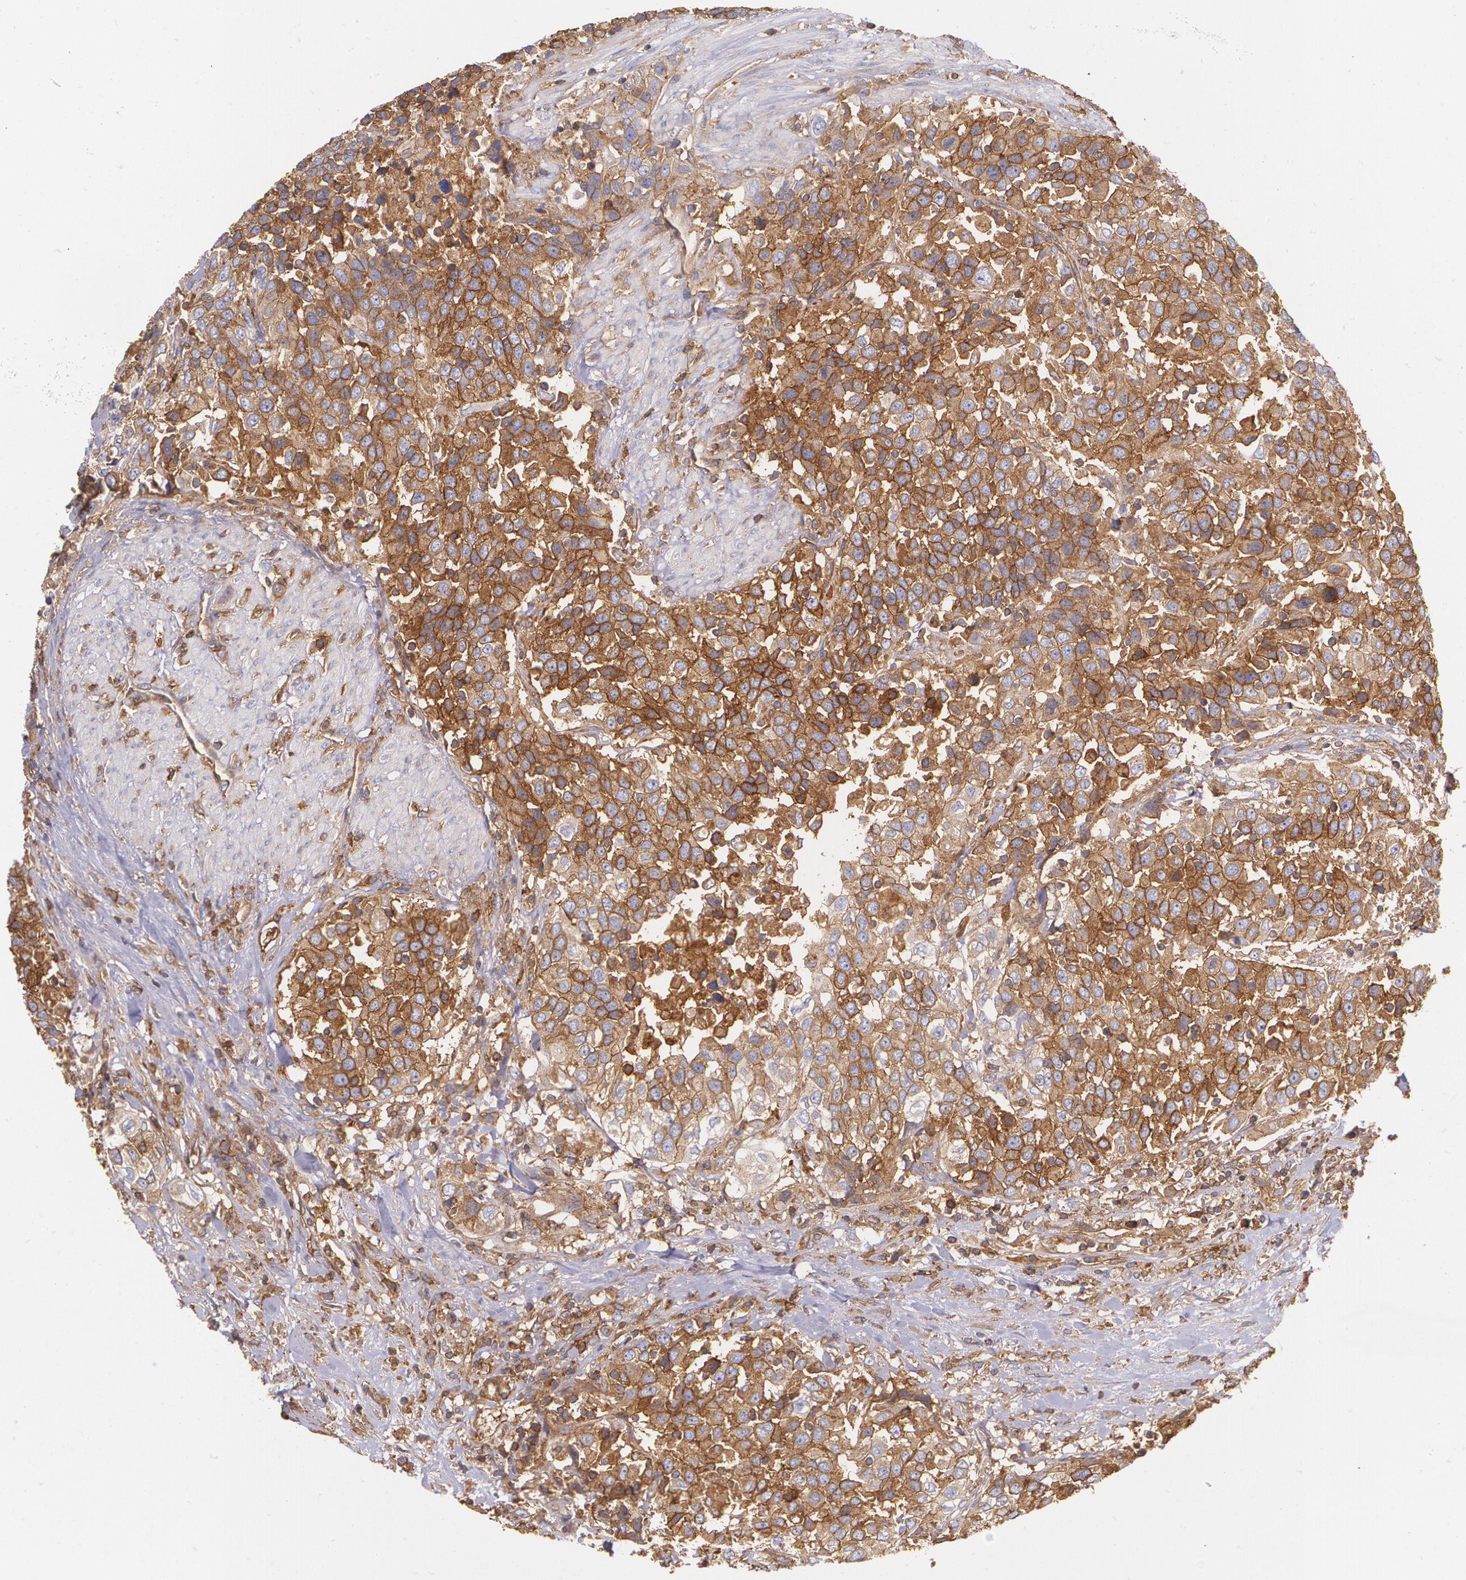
{"staining": {"intensity": "moderate", "quantity": ">75%", "location": "cytoplasmic/membranous"}, "tissue": "urothelial cancer", "cell_type": "Tumor cells", "image_type": "cancer", "snomed": [{"axis": "morphology", "description": "Urothelial carcinoma, High grade"}, {"axis": "topography", "description": "Urinary bladder"}], "caption": "An image of urothelial cancer stained for a protein reveals moderate cytoplasmic/membranous brown staining in tumor cells.", "gene": "B2M", "patient": {"sex": "female", "age": 80}}